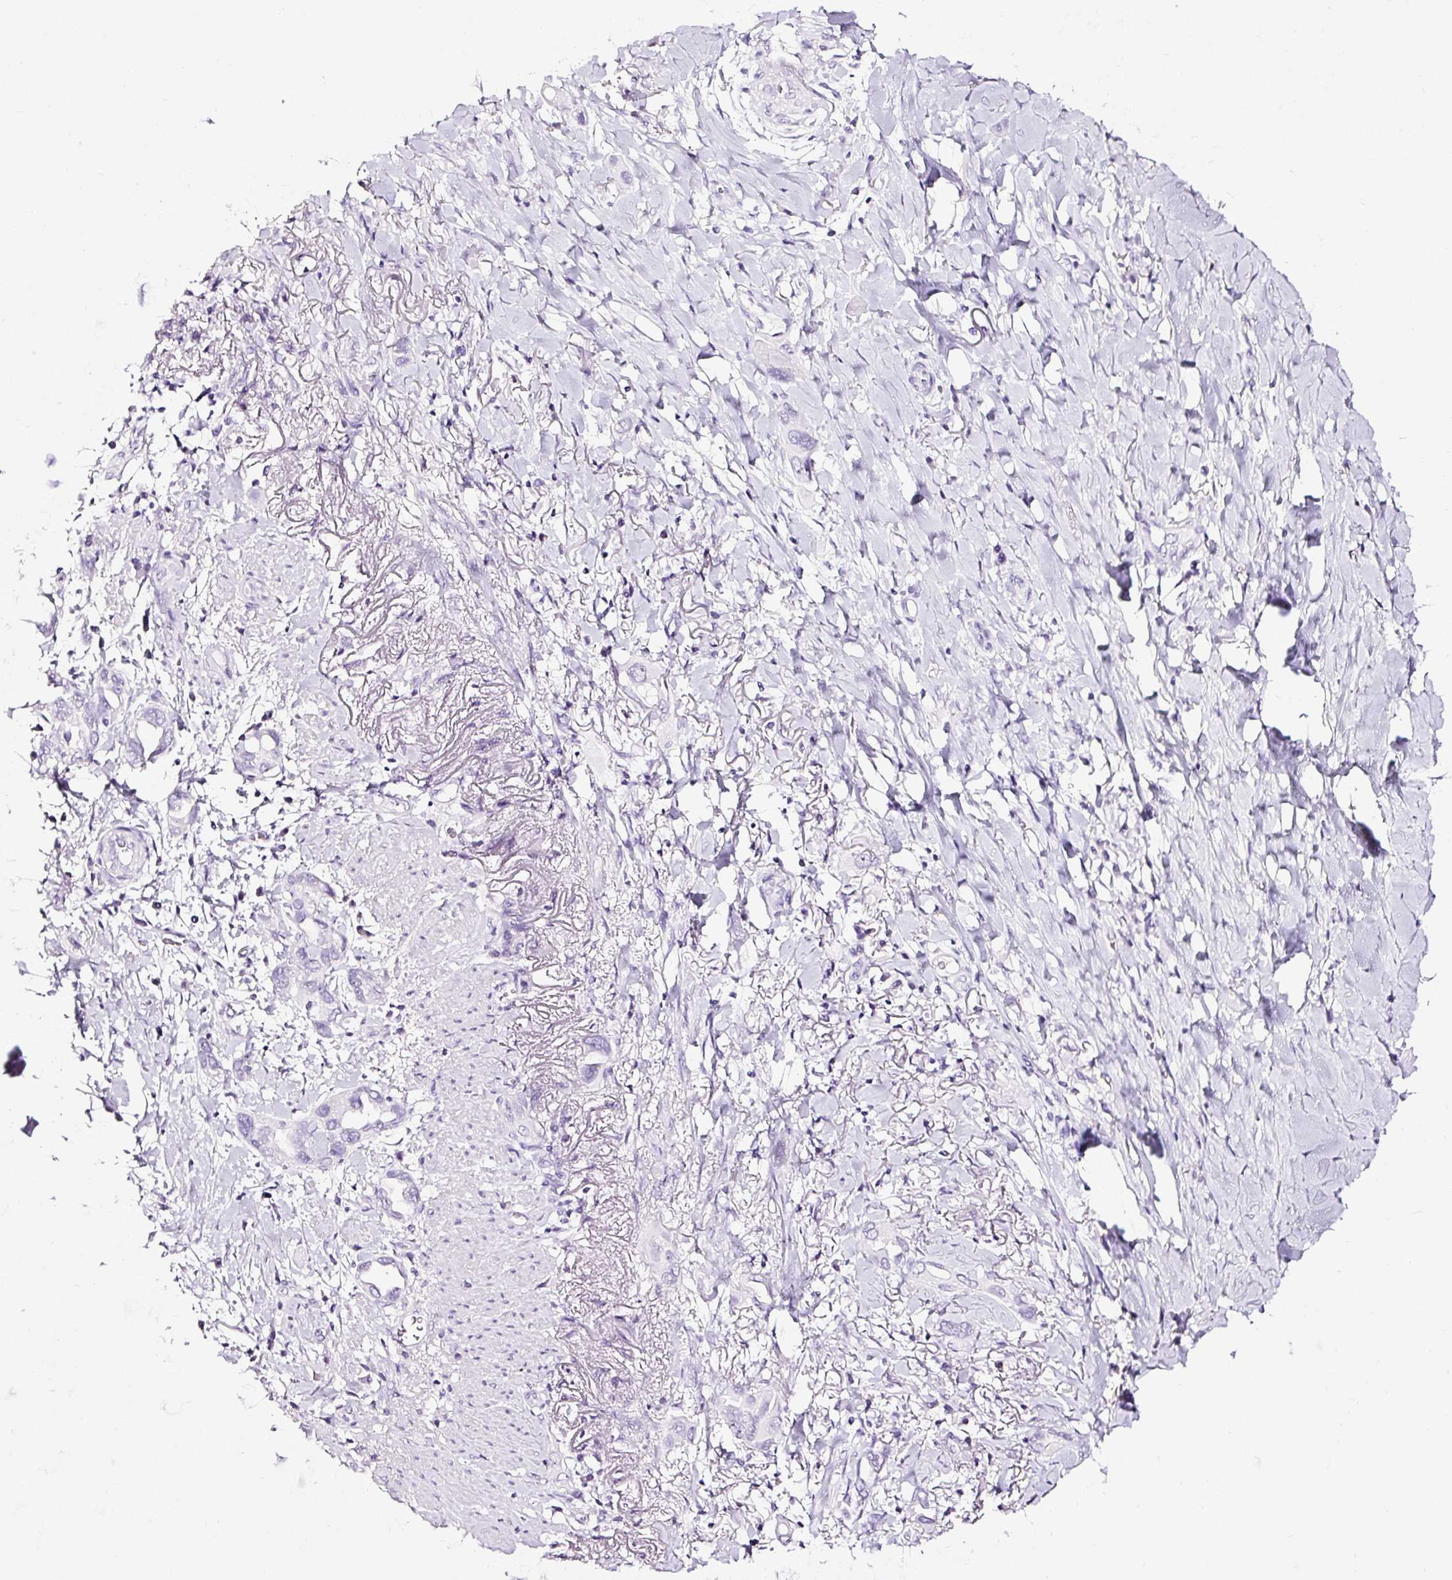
{"staining": {"intensity": "negative", "quantity": "none", "location": "none"}, "tissue": "lung cancer", "cell_type": "Tumor cells", "image_type": "cancer", "snomed": [{"axis": "morphology", "description": "Adenocarcinoma, NOS"}, {"axis": "topography", "description": "Lung"}], "caption": "Immunohistochemistry histopathology image of neoplastic tissue: adenocarcinoma (lung) stained with DAB shows no significant protein staining in tumor cells.", "gene": "NPHS2", "patient": {"sex": "male", "age": 76}}